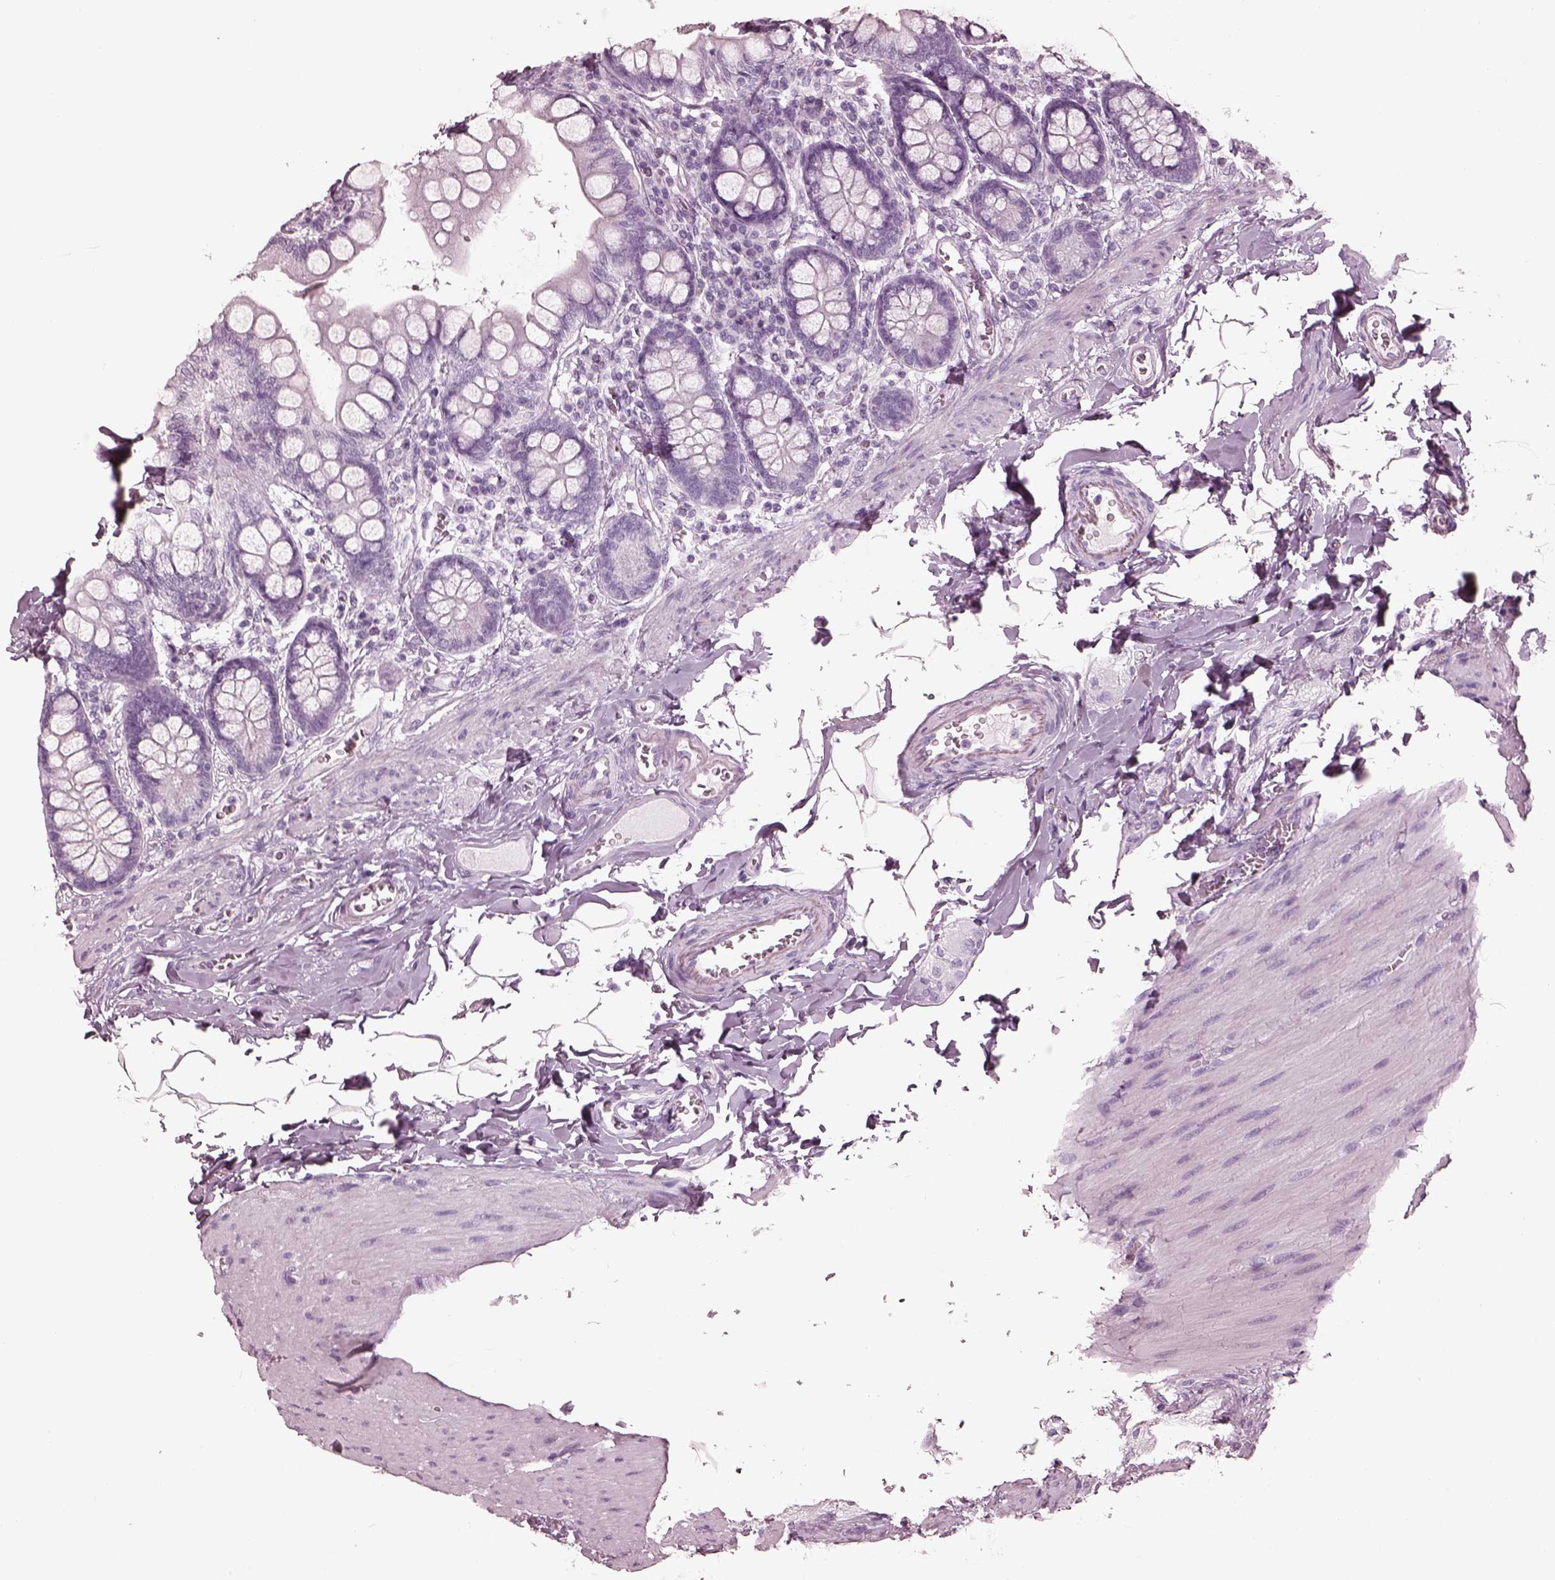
{"staining": {"intensity": "negative", "quantity": "none", "location": "none"}, "tissue": "small intestine", "cell_type": "Glandular cells", "image_type": "normal", "snomed": [{"axis": "morphology", "description": "Normal tissue, NOS"}, {"axis": "topography", "description": "Small intestine"}], "caption": "Immunohistochemistry image of benign human small intestine stained for a protein (brown), which reveals no staining in glandular cells.", "gene": "FABP9", "patient": {"sex": "female", "age": 56}}